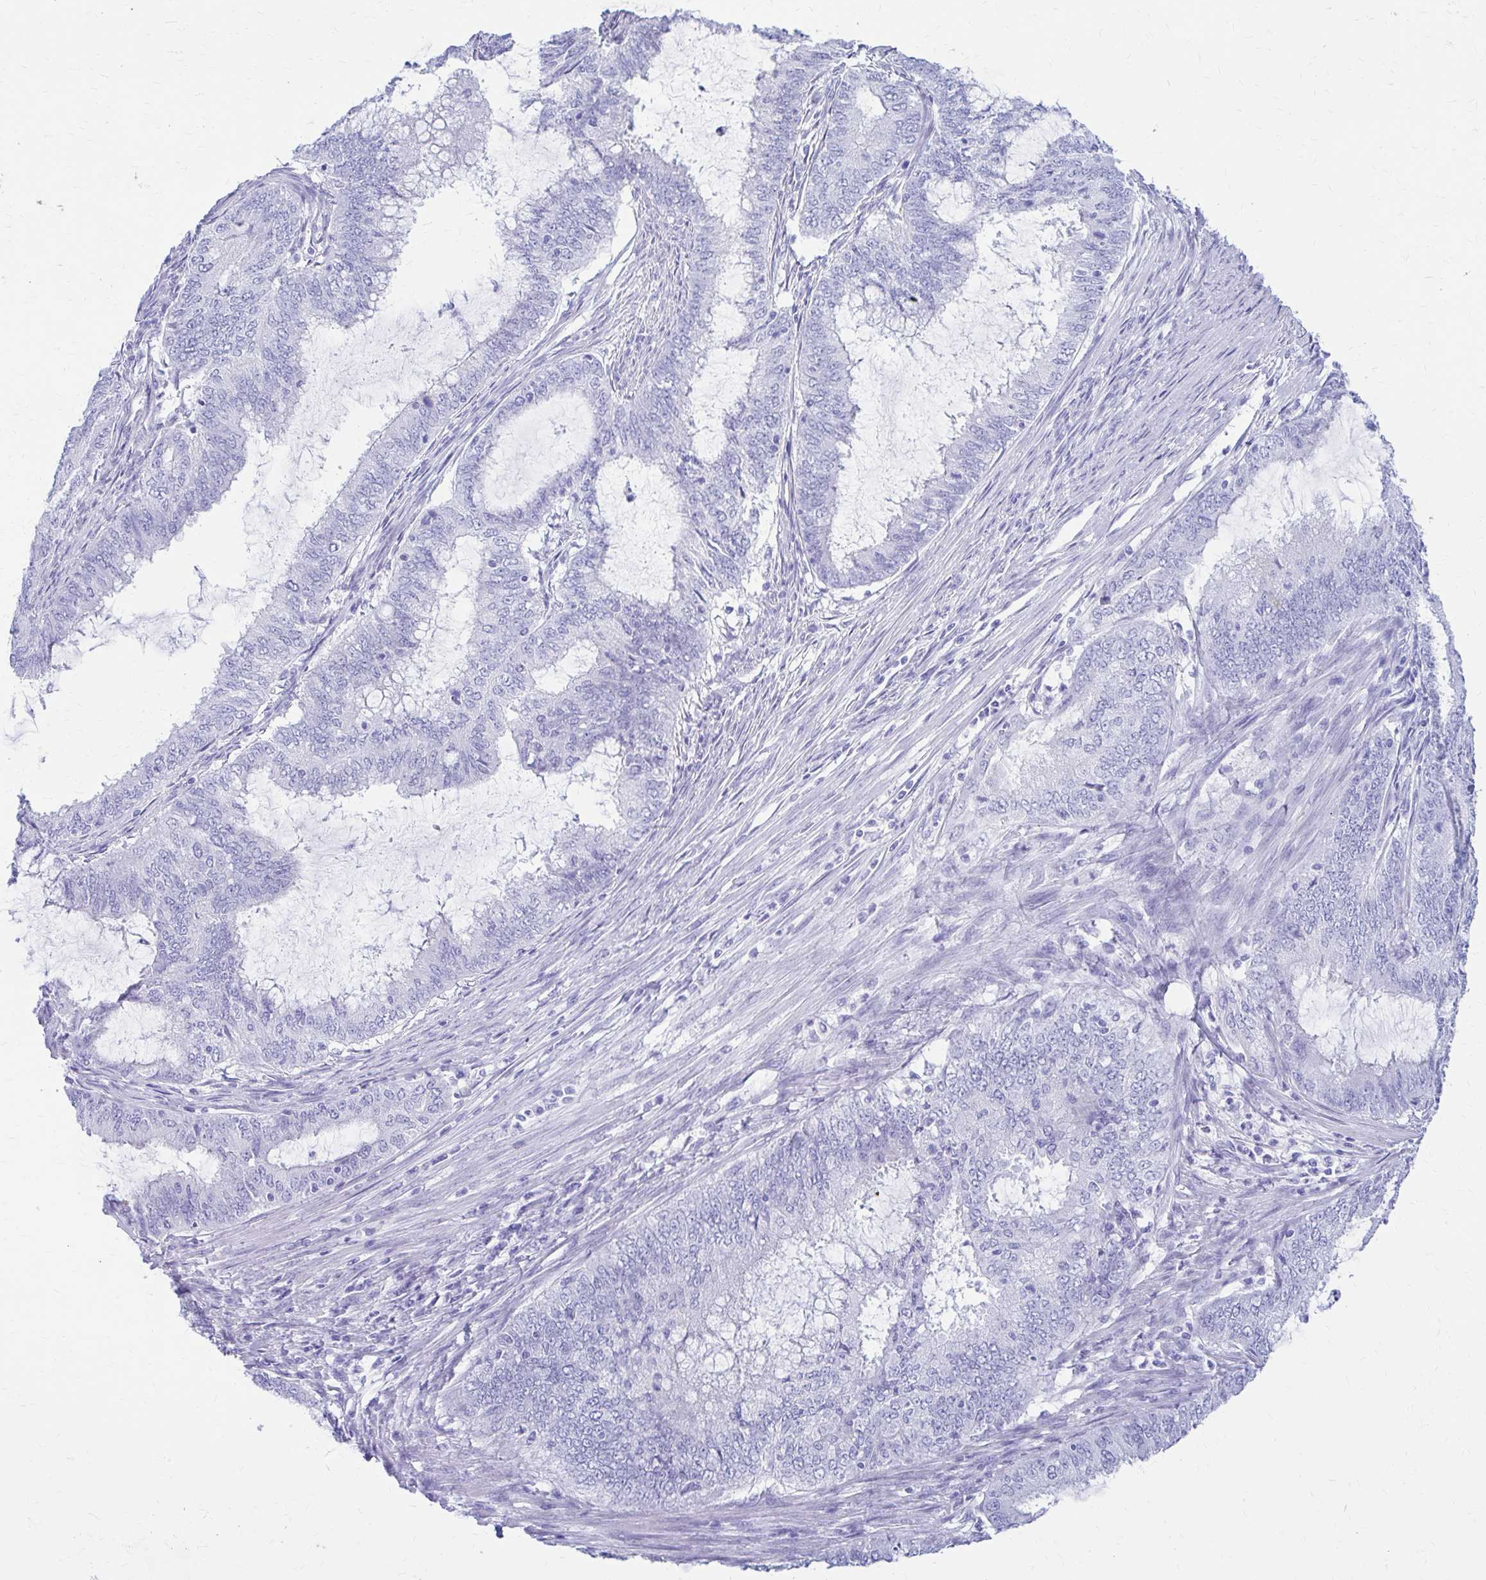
{"staining": {"intensity": "negative", "quantity": "none", "location": "none"}, "tissue": "endometrial cancer", "cell_type": "Tumor cells", "image_type": "cancer", "snomed": [{"axis": "morphology", "description": "Adenocarcinoma, NOS"}, {"axis": "topography", "description": "Endometrium"}], "caption": "A photomicrograph of human endometrial adenocarcinoma is negative for staining in tumor cells.", "gene": "NSG2", "patient": {"sex": "female", "age": 51}}